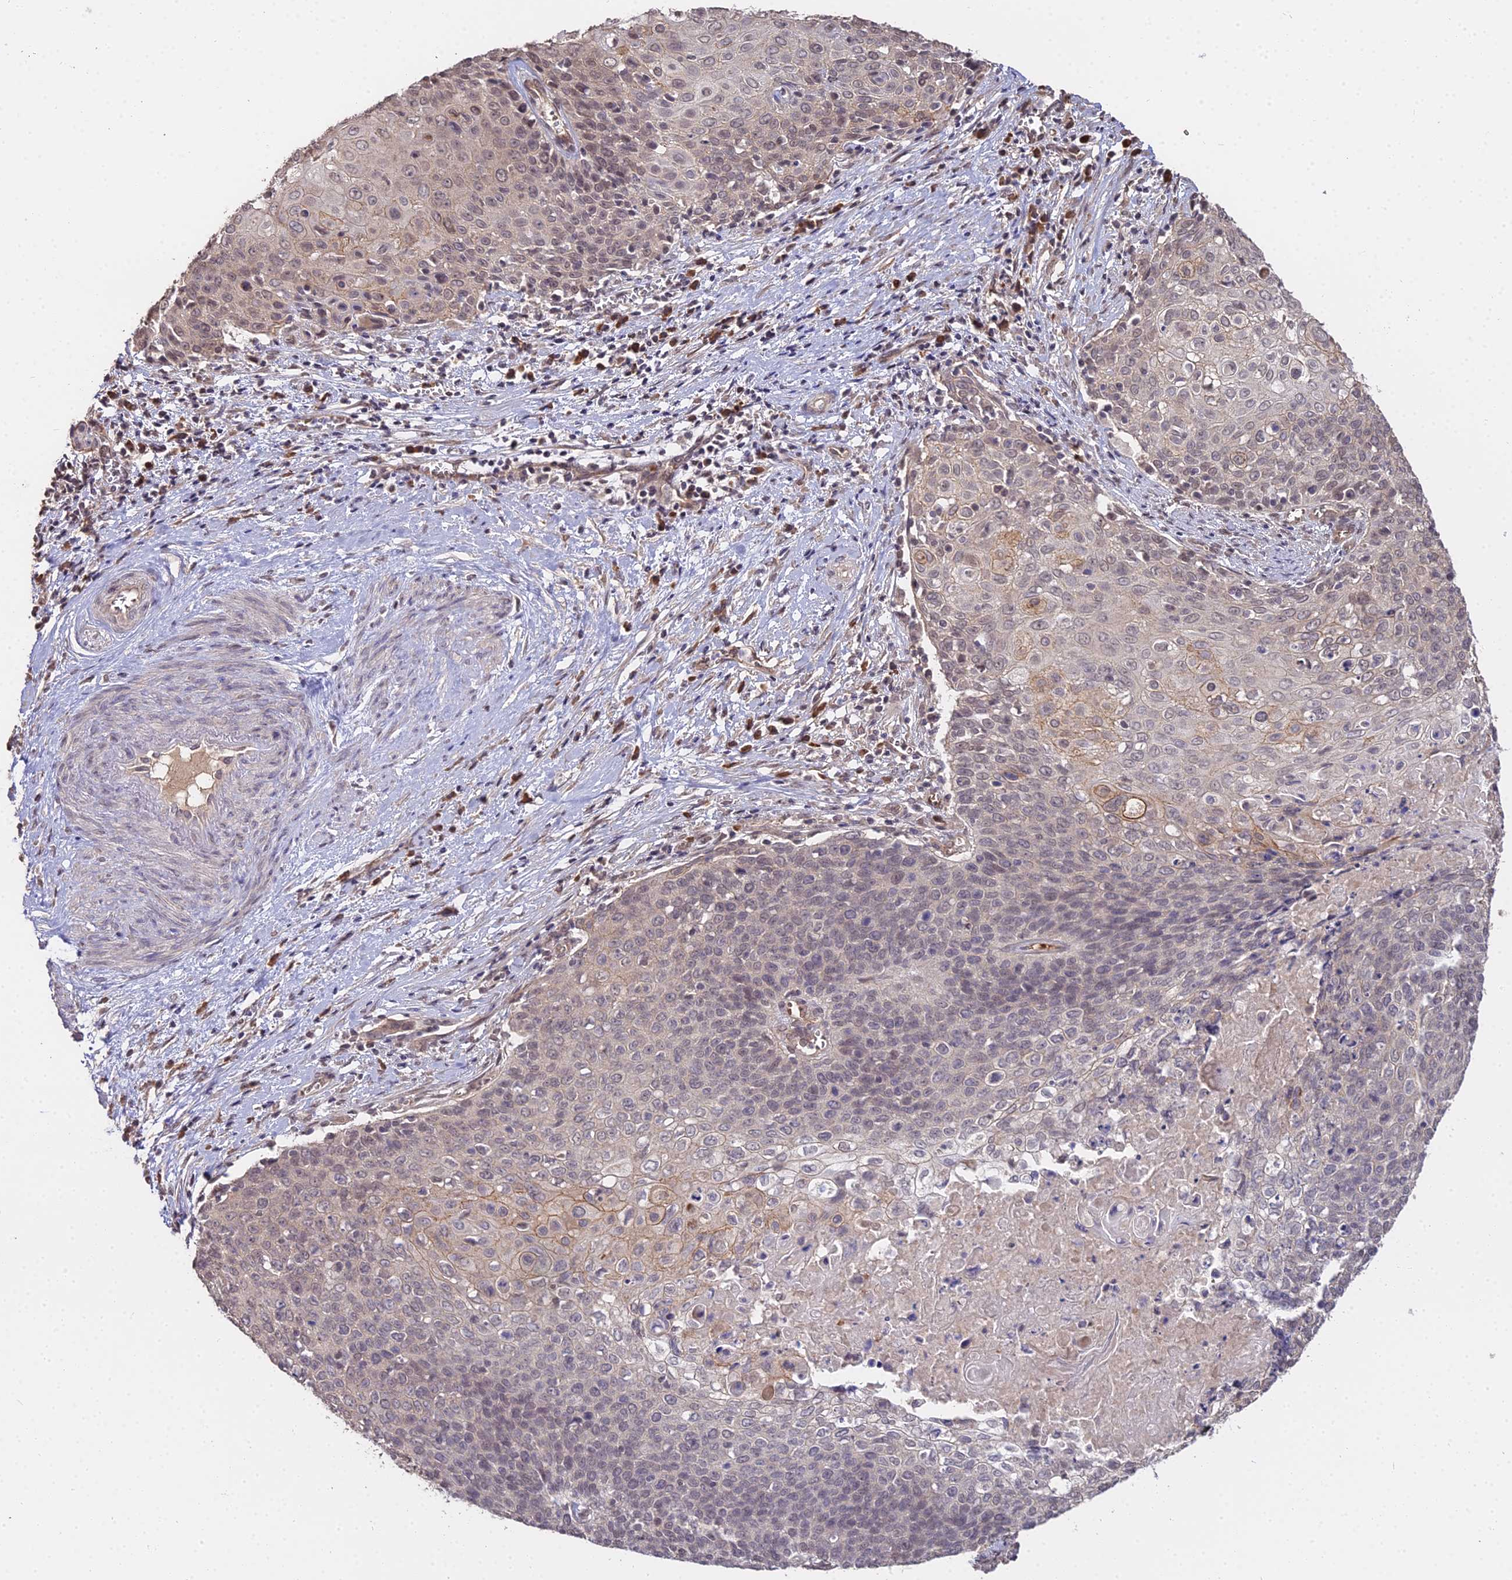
{"staining": {"intensity": "weak", "quantity": "<25%", "location": "cytoplasmic/membranous"}, "tissue": "cervical cancer", "cell_type": "Tumor cells", "image_type": "cancer", "snomed": [{"axis": "morphology", "description": "Squamous cell carcinoma, NOS"}, {"axis": "topography", "description": "Cervix"}], "caption": "Immunohistochemistry photomicrograph of cervical cancer stained for a protein (brown), which reveals no expression in tumor cells.", "gene": "ZDBF2", "patient": {"sex": "female", "age": 39}}